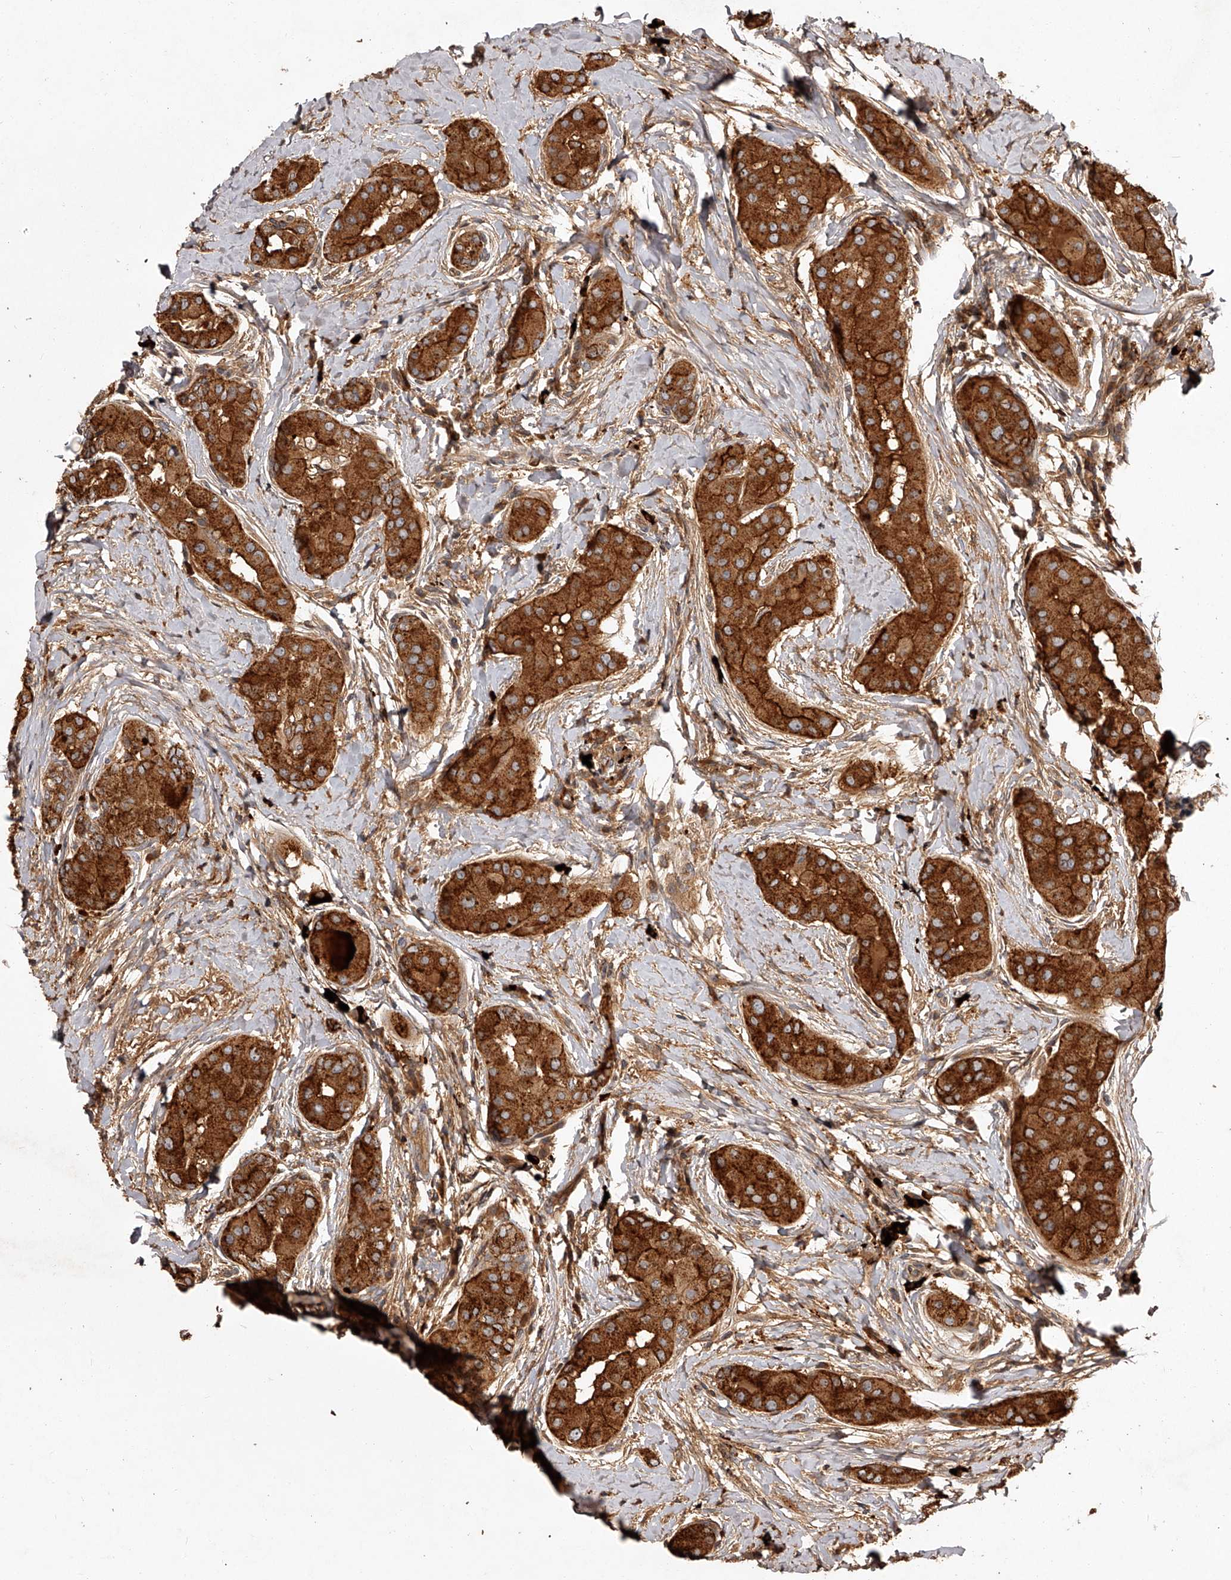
{"staining": {"intensity": "strong", "quantity": ">75%", "location": "cytoplasmic/membranous"}, "tissue": "thyroid cancer", "cell_type": "Tumor cells", "image_type": "cancer", "snomed": [{"axis": "morphology", "description": "Papillary adenocarcinoma, NOS"}, {"axis": "topography", "description": "Thyroid gland"}], "caption": "High-magnification brightfield microscopy of papillary adenocarcinoma (thyroid) stained with DAB (3,3'-diaminobenzidine) (brown) and counterstained with hematoxylin (blue). tumor cells exhibit strong cytoplasmic/membranous expression is appreciated in approximately>75% of cells. The staining was performed using DAB to visualize the protein expression in brown, while the nuclei were stained in blue with hematoxylin (Magnification: 20x).", "gene": "CRYZL1", "patient": {"sex": "male", "age": 33}}